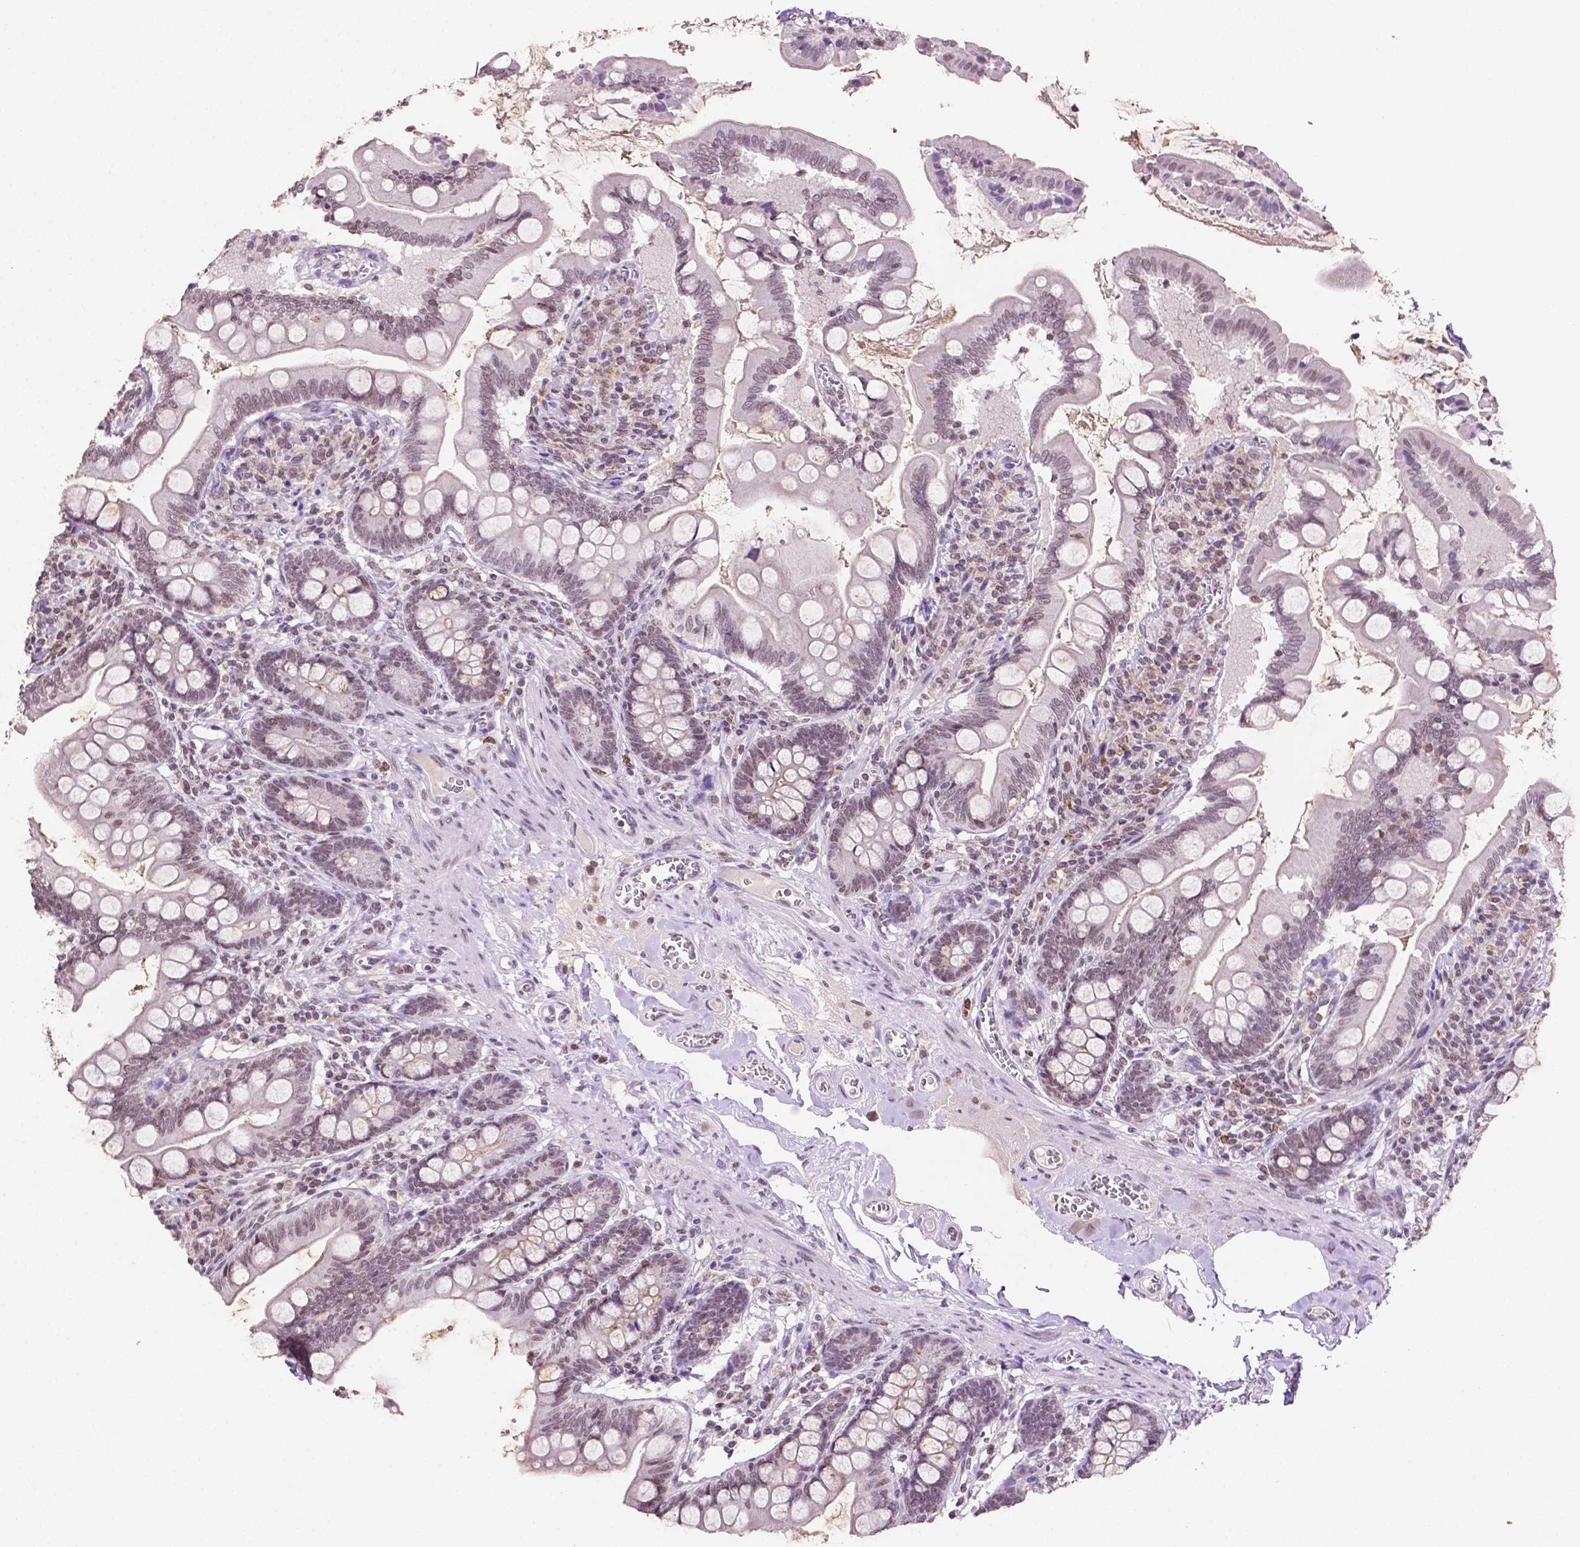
{"staining": {"intensity": "negative", "quantity": "none", "location": "none"}, "tissue": "small intestine", "cell_type": "Glandular cells", "image_type": "normal", "snomed": [{"axis": "morphology", "description": "Normal tissue, NOS"}, {"axis": "topography", "description": "Small intestine"}], "caption": "Benign small intestine was stained to show a protein in brown. There is no significant positivity in glandular cells. (Stains: DAB (3,3'-diaminobenzidine) IHC with hematoxylin counter stain, Microscopy: brightfield microscopy at high magnification).", "gene": "PTPN6", "patient": {"sex": "female", "age": 56}}